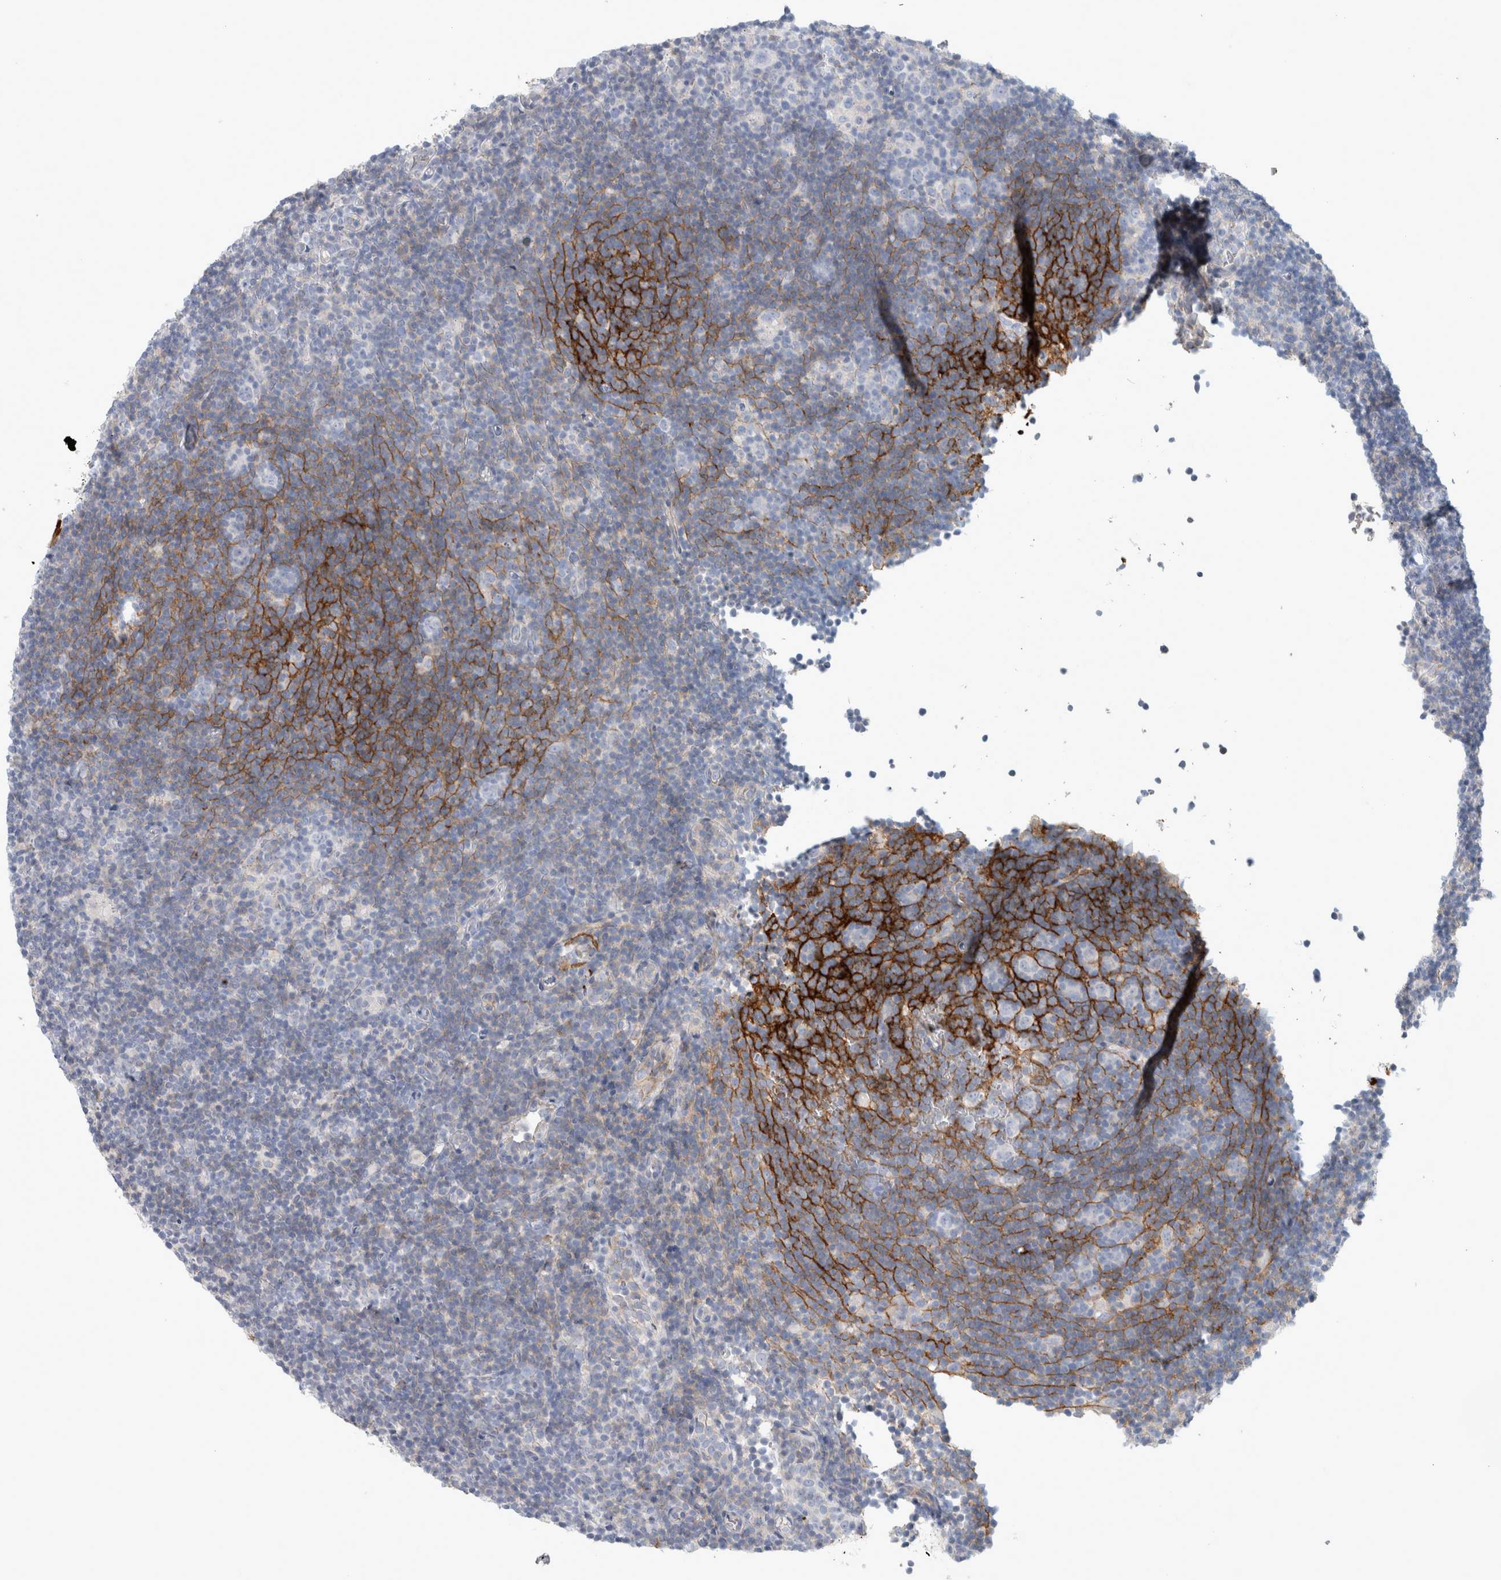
{"staining": {"intensity": "negative", "quantity": "none", "location": "none"}, "tissue": "lymphoma", "cell_type": "Tumor cells", "image_type": "cancer", "snomed": [{"axis": "morphology", "description": "Hodgkin's disease, NOS"}, {"axis": "topography", "description": "Lymph node"}], "caption": "Human lymphoma stained for a protein using immunohistochemistry reveals no expression in tumor cells.", "gene": "CD55", "patient": {"sex": "female", "age": 57}}